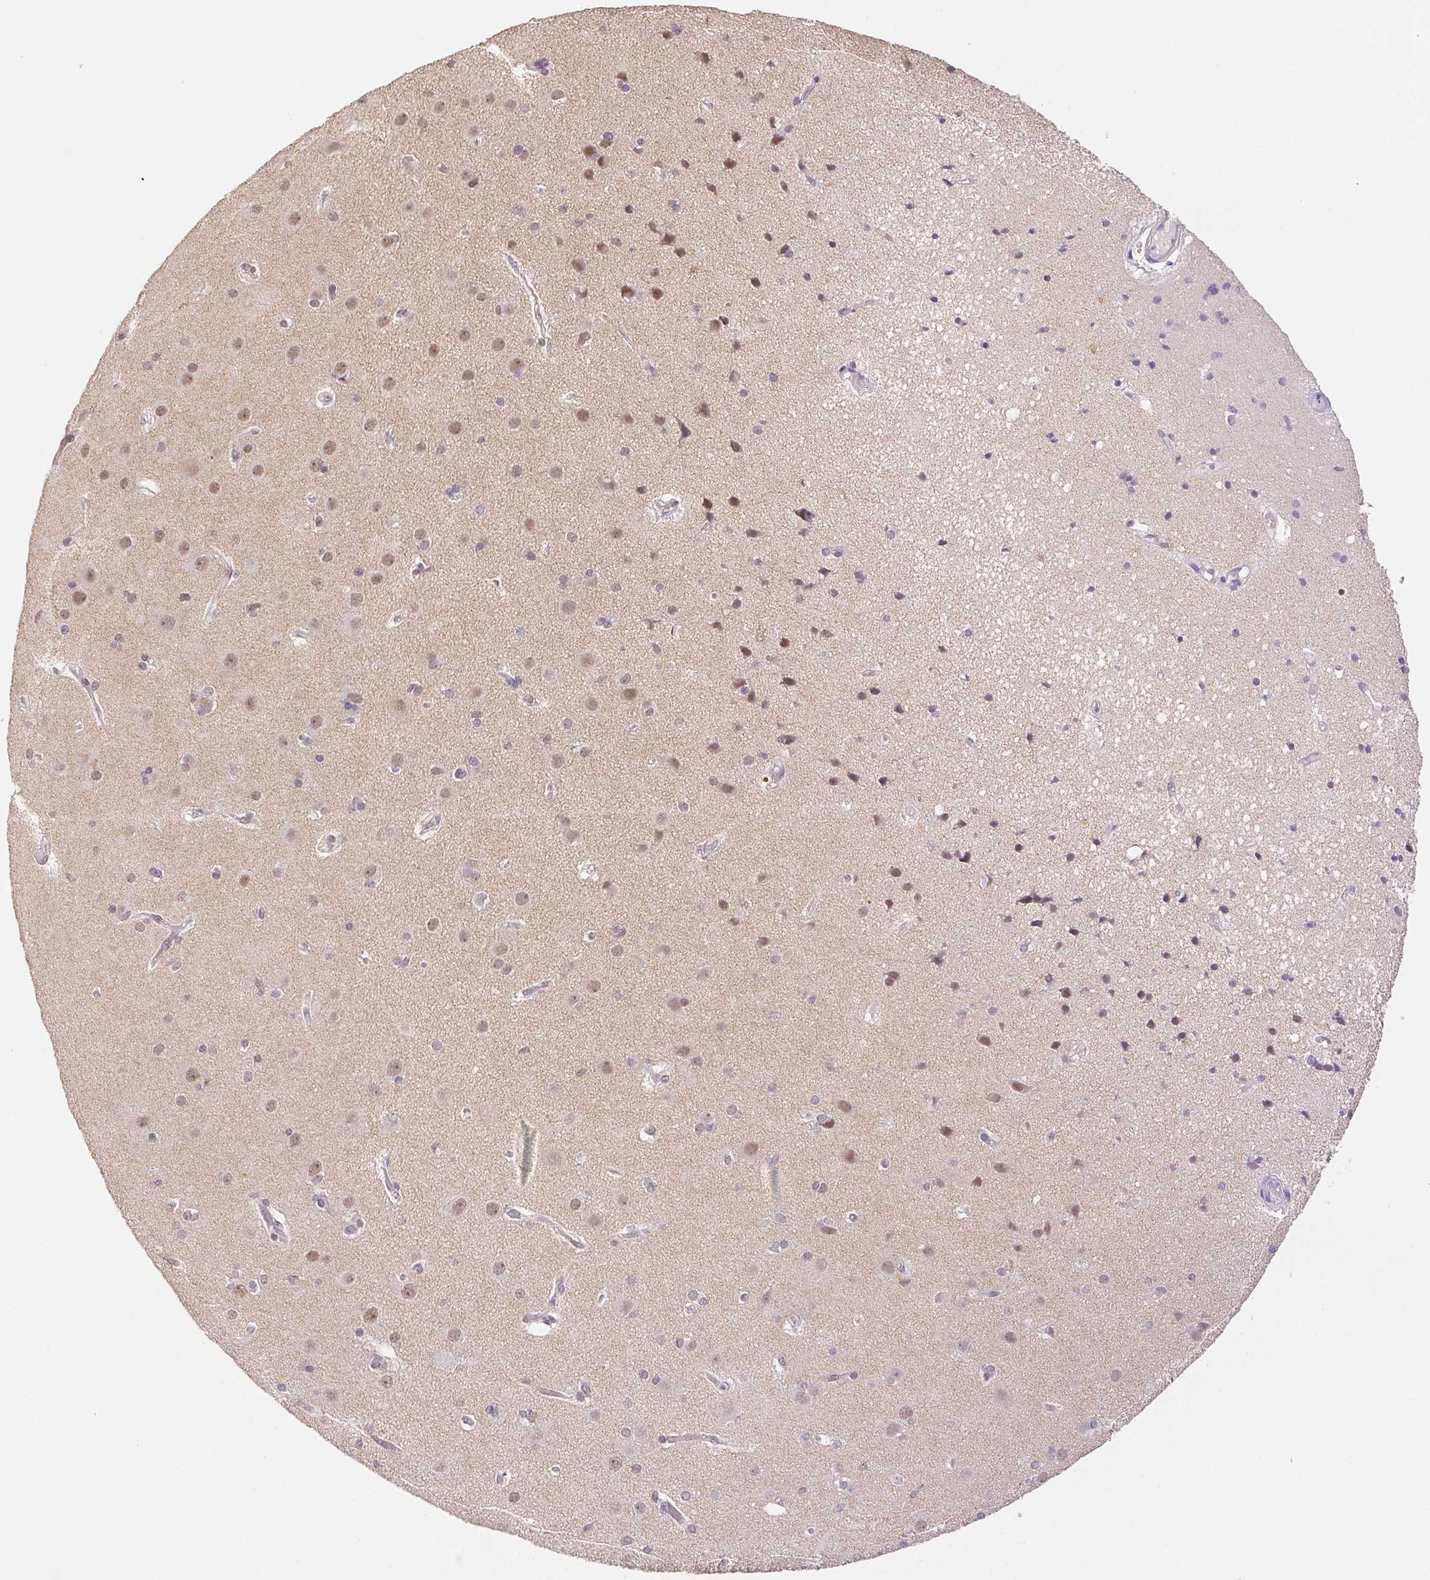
{"staining": {"intensity": "negative", "quantity": "none", "location": "none"}, "tissue": "cerebral cortex", "cell_type": "Endothelial cells", "image_type": "normal", "snomed": [{"axis": "morphology", "description": "Normal tissue, NOS"}, {"axis": "morphology", "description": "Glioma, malignant, High grade"}, {"axis": "topography", "description": "Cerebral cortex"}], "caption": "An immunohistochemistry histopathology image of normal cerebral cortex is shown. There is no staining in endothelial cells of cerebral cortex. The staining was performed using DAB to visualize the protein expression in brown, while the nuclei were stained in blue with hematoxylin (Magnification: 20x).", "gene": "PRPF18", "patient": {"sex": "male", "age": 71}}